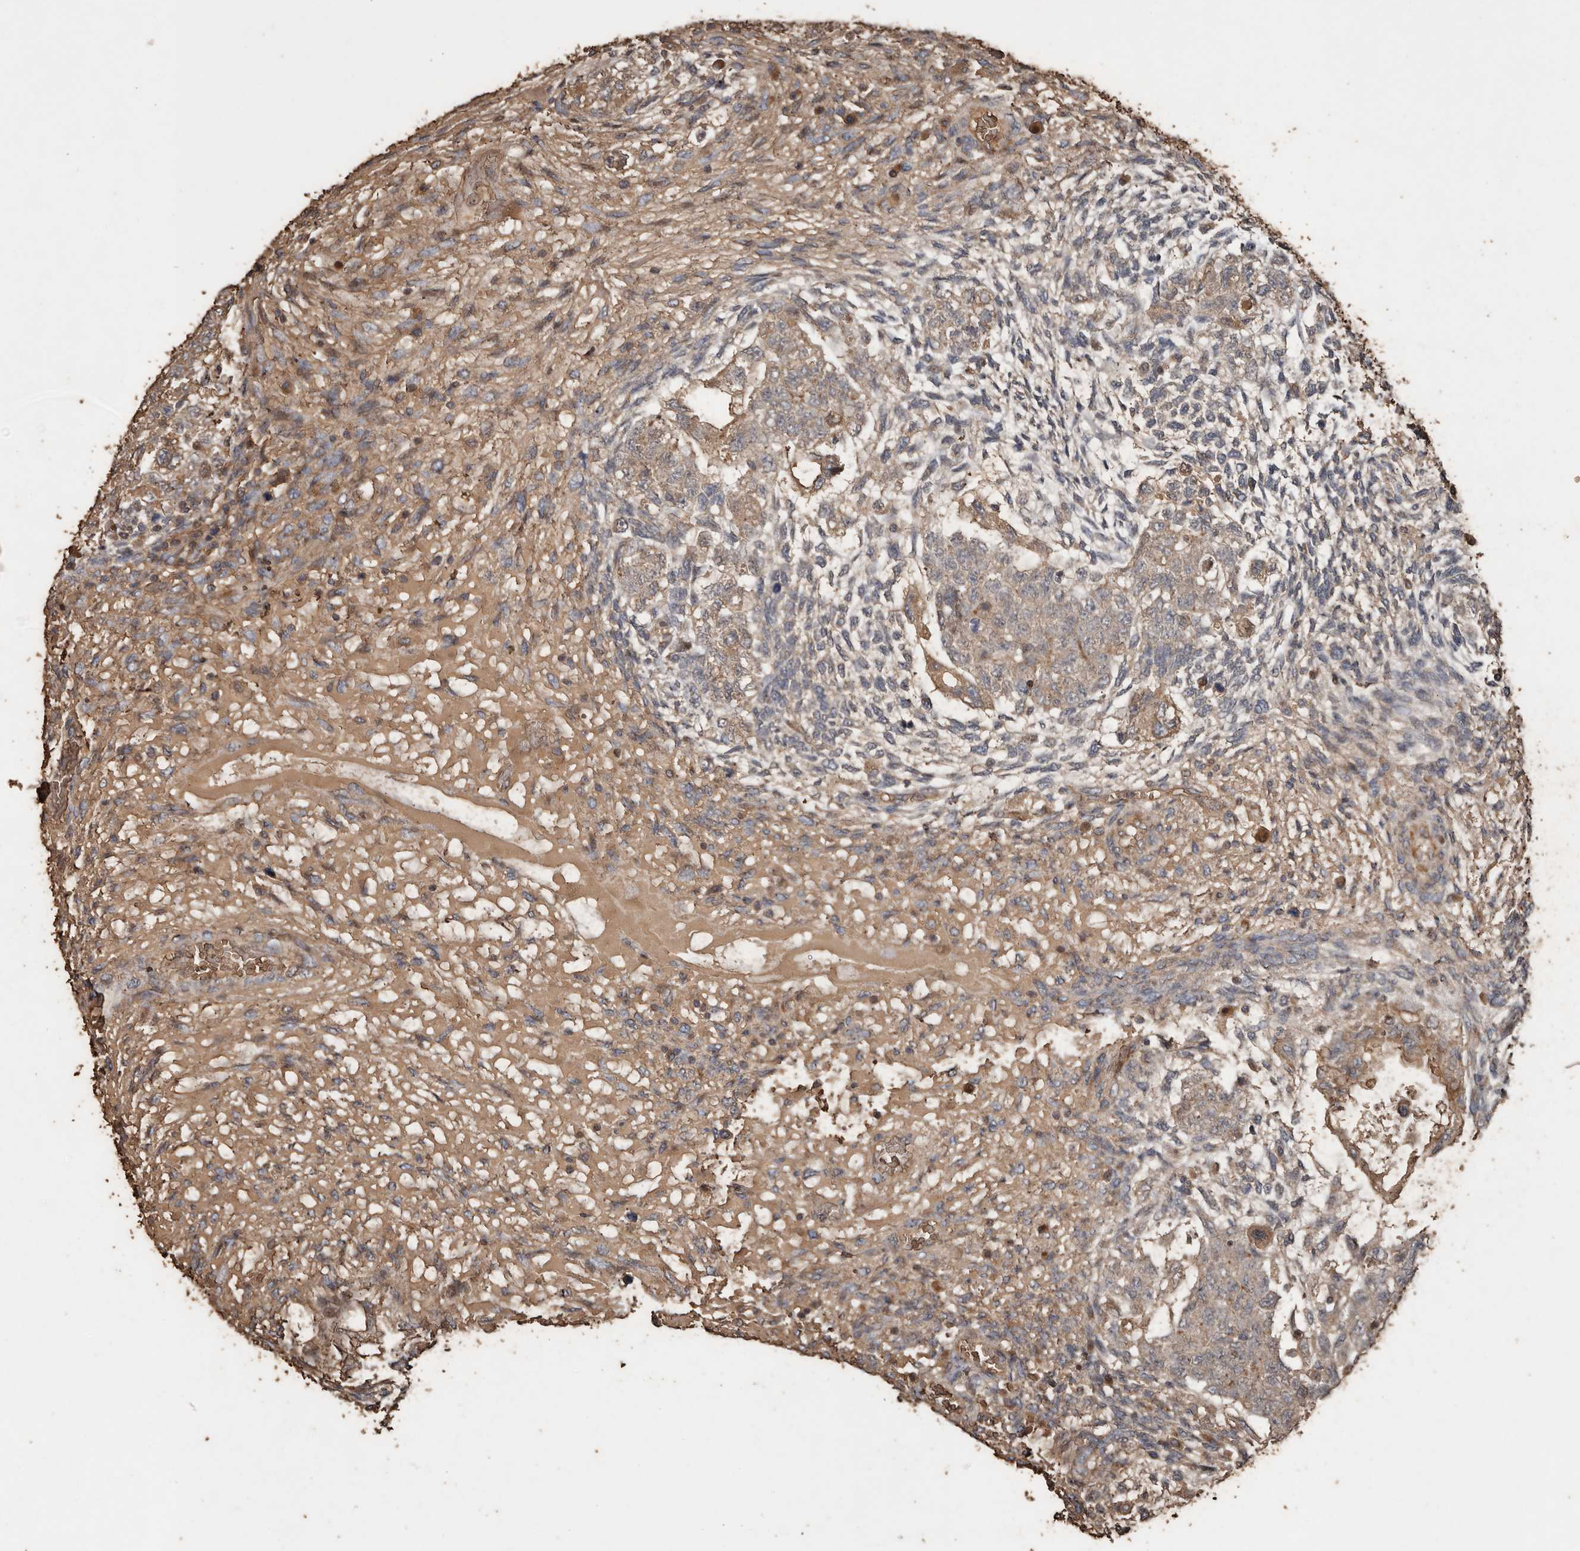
{"staining": {"intensity": "moderate", "quantity": "<25%", "location": "cytoplasmic/membranous"}, "tissue": "testis cancer", "cell_type": "Tumor cells", "image_type": "cancer", "snomed": [{"axis": "morphology", "description": "Normal tissue, NOS"}, {"axis": "morphology", "description": "Carcinoma, Embryonal, NOS"}, {"axis": "topography", "description": "Testis"}], "caption": "IHC staining of testis embryonal carcinoma, which exhibits low levels of moderate cytoplasmic/membranous staining in about <25% of tumor cells indicating moderate cytoplasmic/membranous protein staining. The staining was performed using DAB (brown) for protein detection and nuclei were counterstained in hematoxylin (blue).", "gene": "RANBP17", "patient": {"sex": "male", "age": 36}}